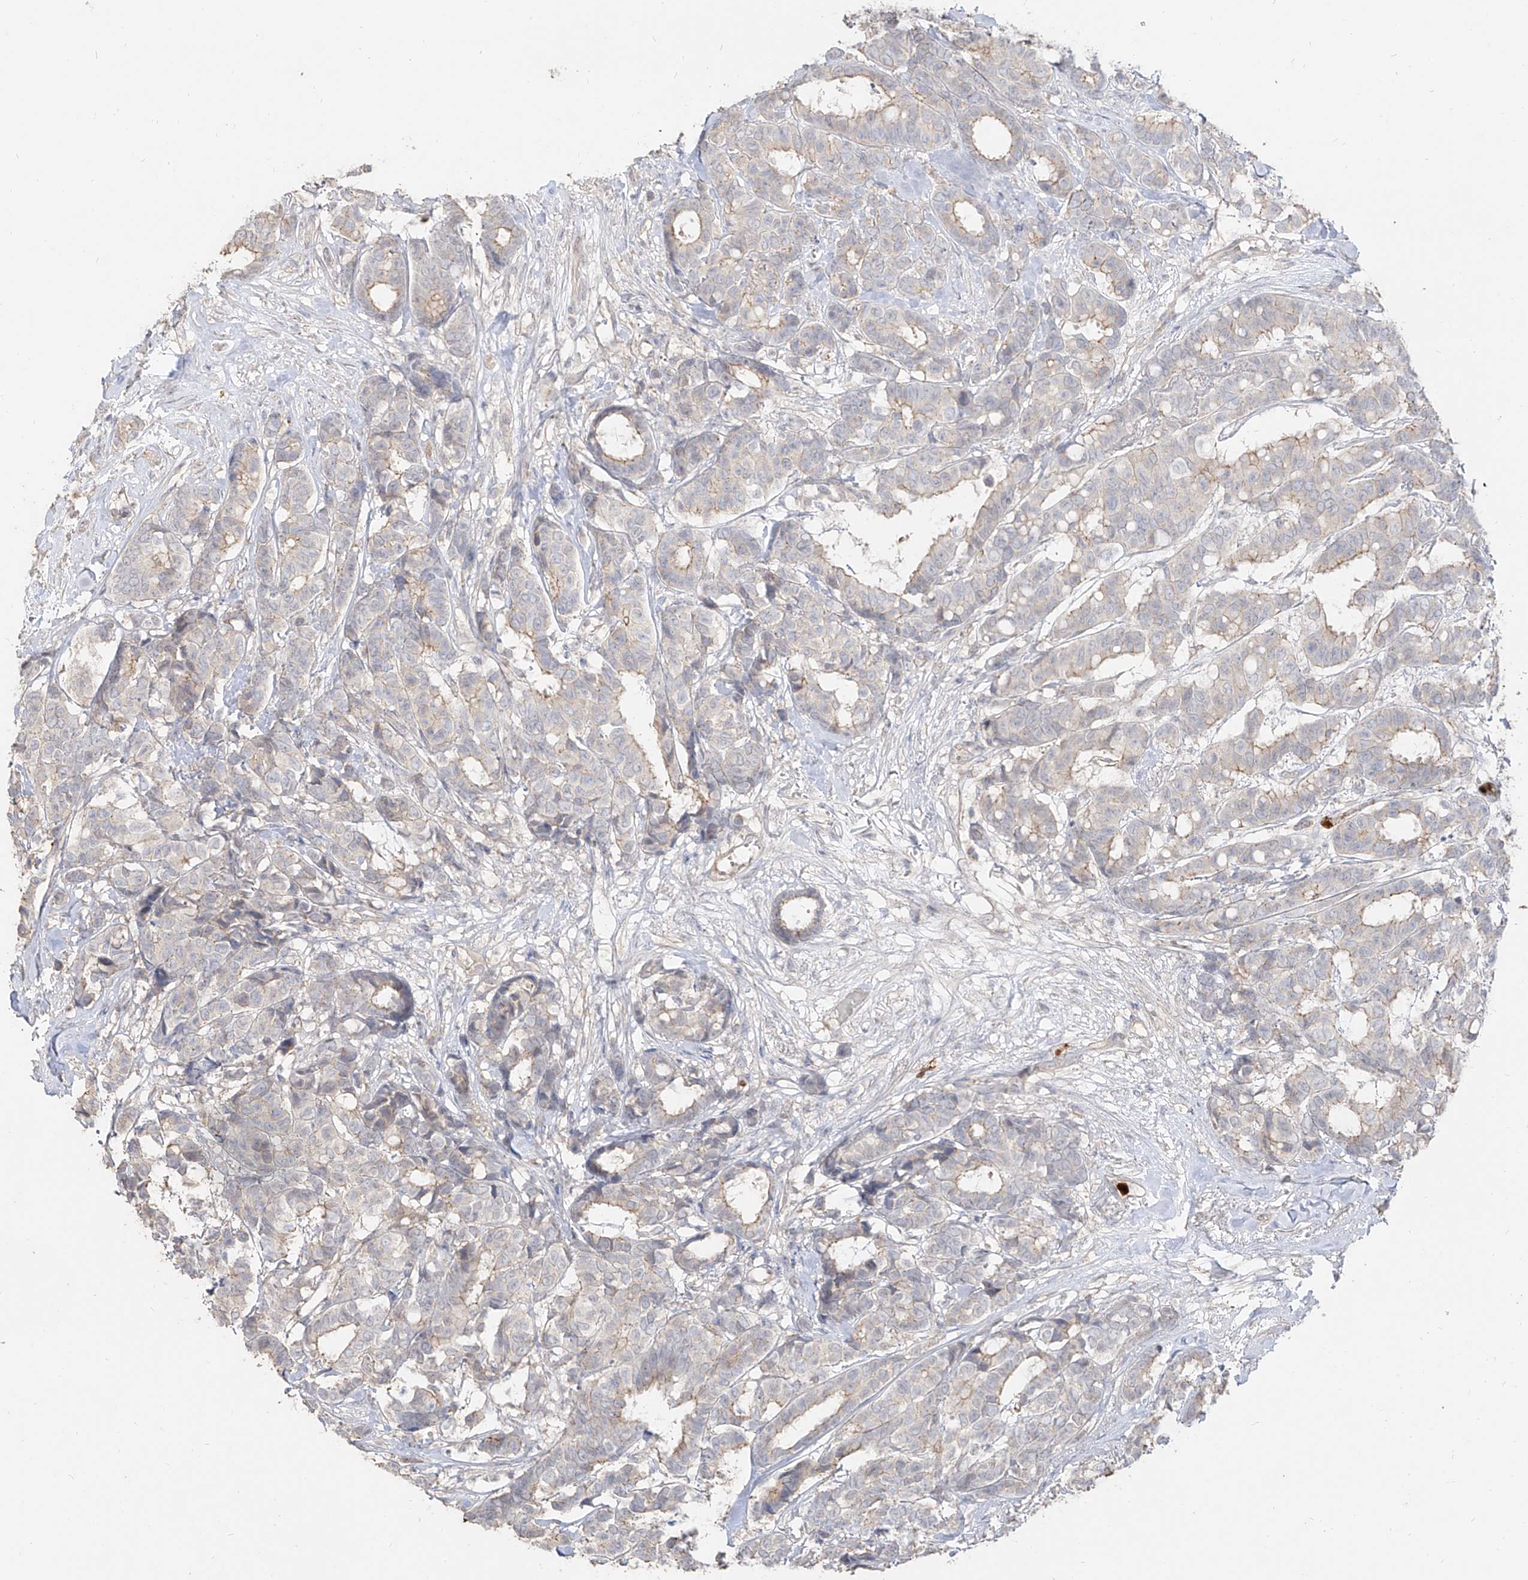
{"staining": {"intensity": "weak", "quantity": "25%-75%", "location": "cytoplasmic/membranous"}, "tissue": "breast cancer", "cell_type": "Tumor cells", "image_type": "cancer", "snomed": [{"axis": "morphology", "description": "Duct carcinoma"}, {"axis": "topography", "description": "Breast"}], "caption": "Immunohistochemistry (IHC) image of neoplastic tissue: breast cancer stained using immunohistochemistry demonstrates low levels of weak protein expression localized specifically in the cytoplasmic/membranous of tumor cells, appearing as a cytoplasmic/membranous brown color.", "gene": "ZNF227", "patient": {"sex": "female", "age": 87}}